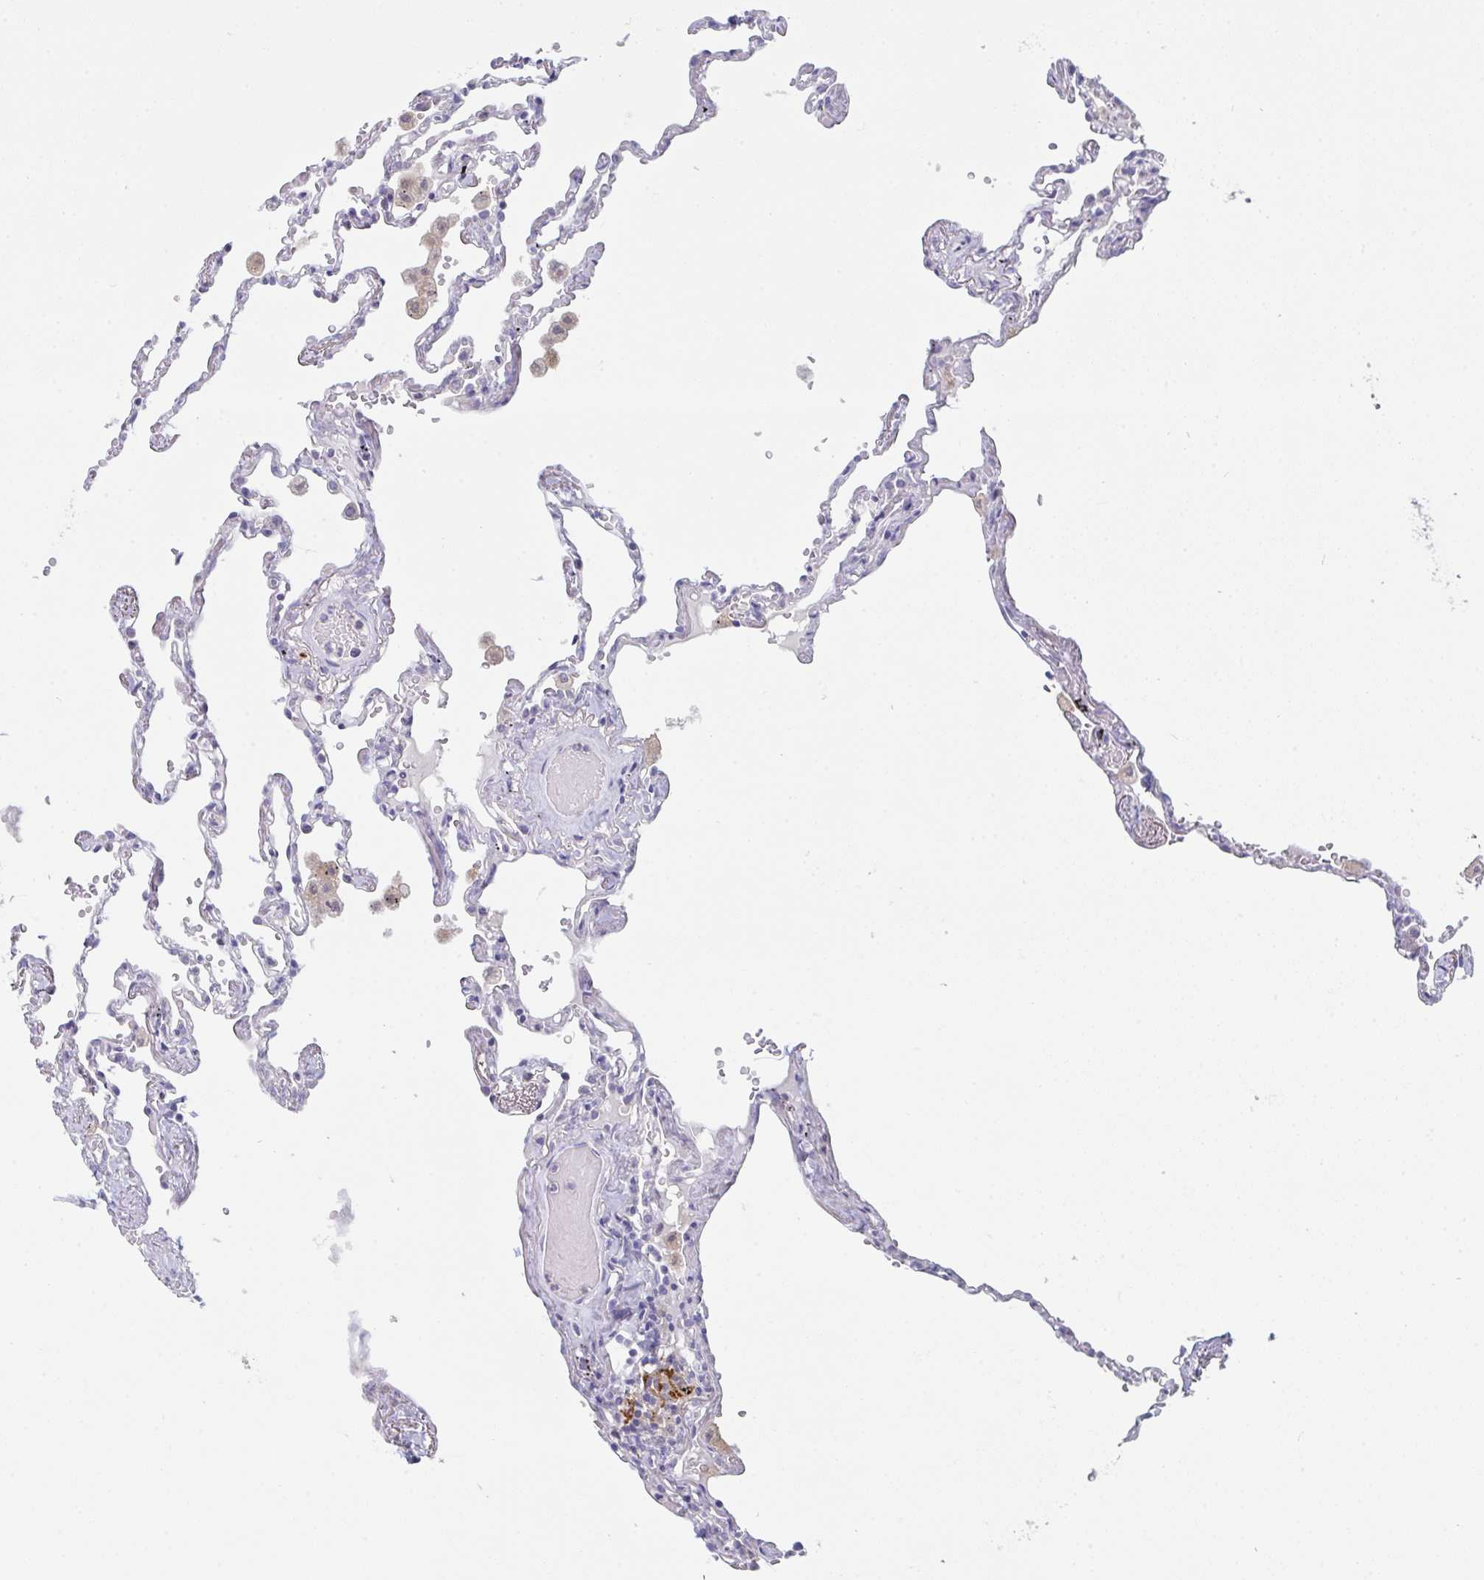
{"staining": {"intensity": "negative", "quantity": "none", "location": "none"}, "tissue": "lung", "cell_type": "Alveolar cells", "image_type": "normal", "snomed": [{"axis": "morphology", "description": "Normal tissue, NOS"}, {"axis": "topography", "description": "Lung"}], "caption": "The IHC image has no significant positivity in alveolar cells of lung.", "gene": "PTPRD", "patient": {"sex": "female", "age": 67}}